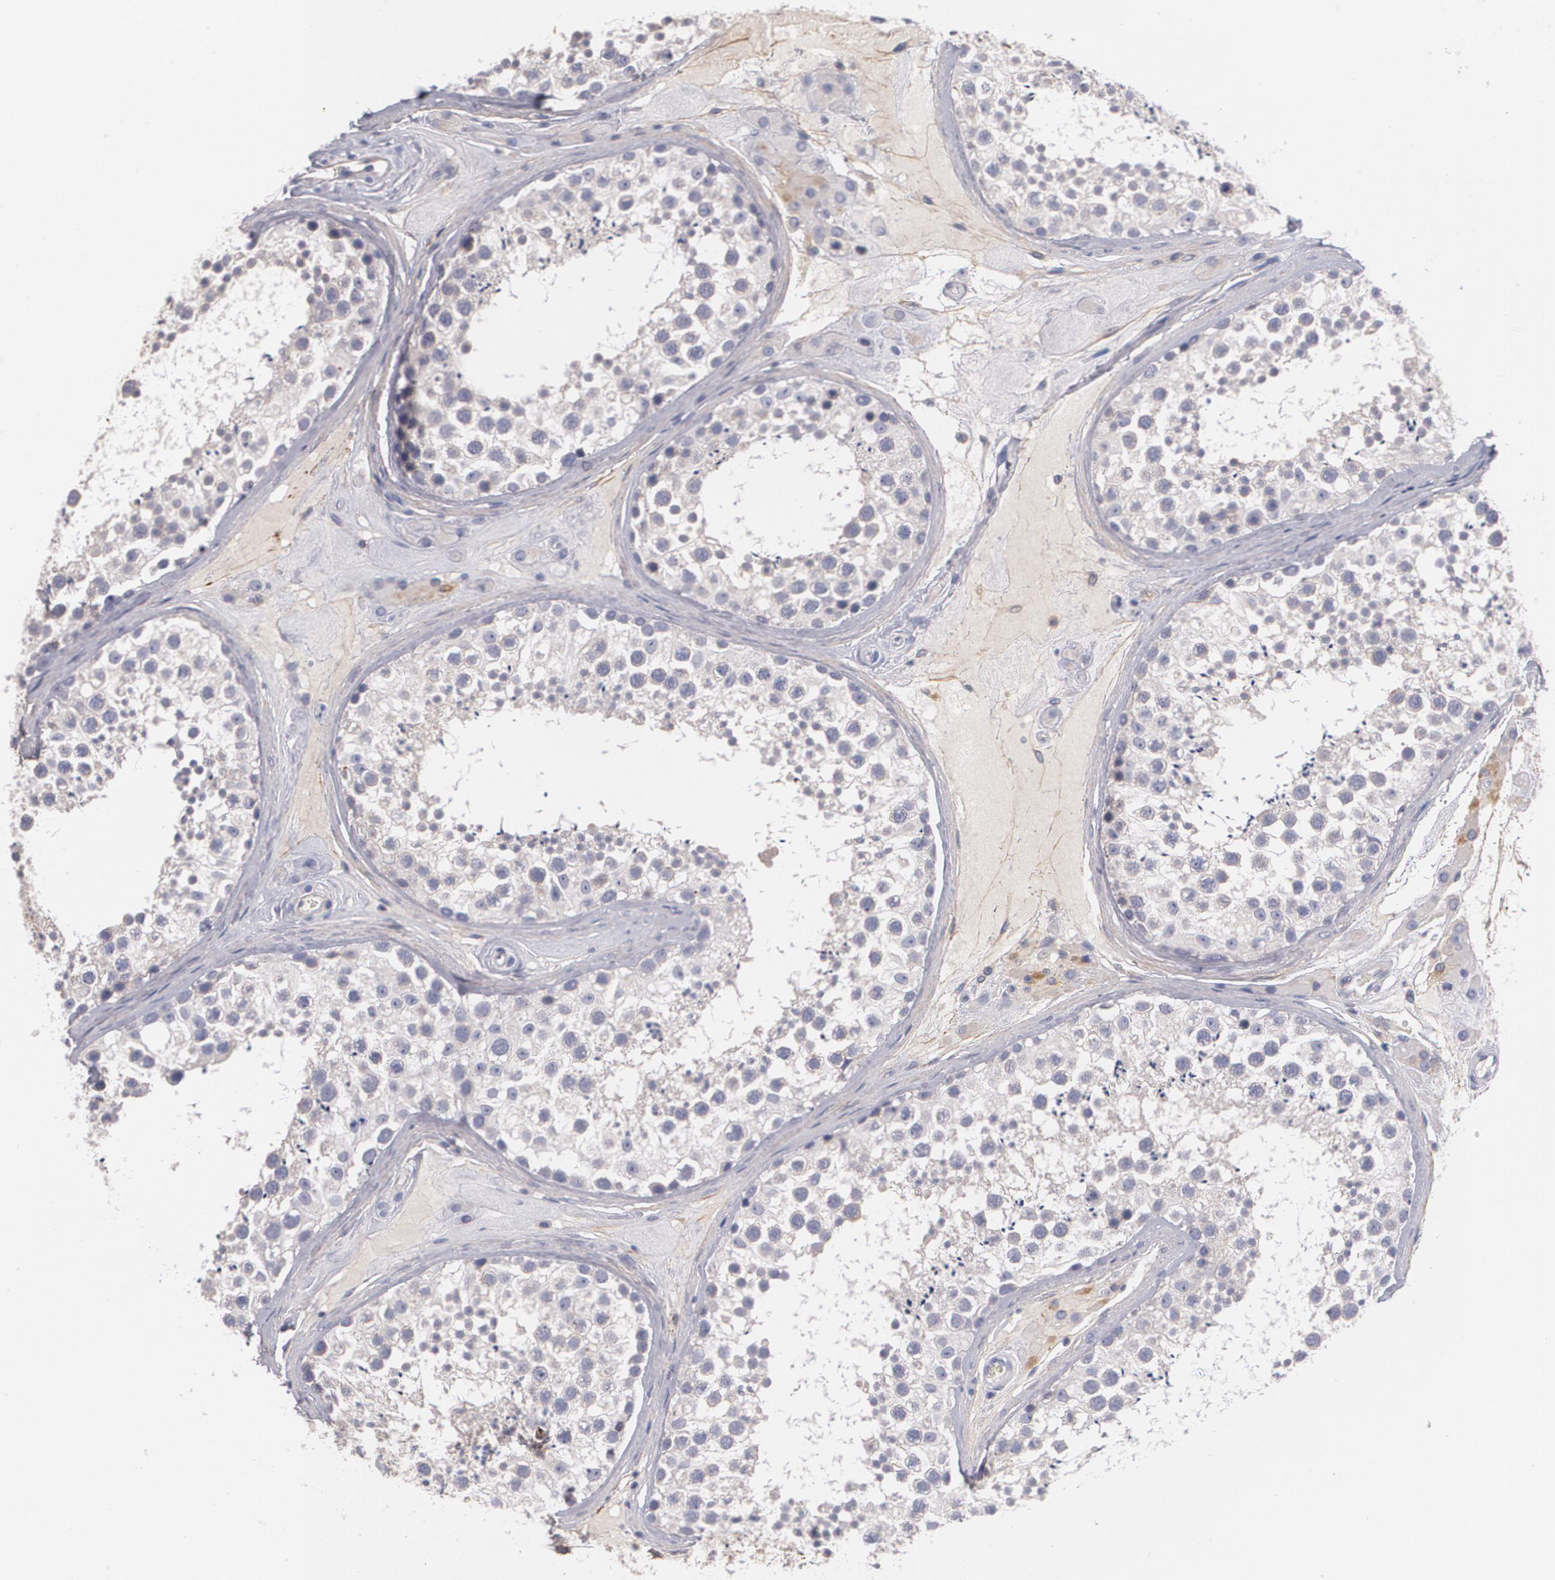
{"staining": {"intensity": "negative", "quantity": "none", "location": "none"}, "tissue": "testis", "cell_type": "Cells in seminiferous ducts", "image_type": "normal", "snomed": [{"axis": "morphology", "description": "Normal tissue, NOS"}, {"axis": "topography", "description": "Testis"}], "caption": "This image is of unremarkable testis stained with immunohistochemistry to label a protein in brown with the nuclei are counter-stained blue. There is no staining in cells in seminiferous ducts. The staining is performed using DAB (3,3'-diaminobenzidine) brown chromogen with nuclei counter-stained in using hematoxylin.", "gene": "FBLN1", "patient": {"sex": "male", "age": 46}}